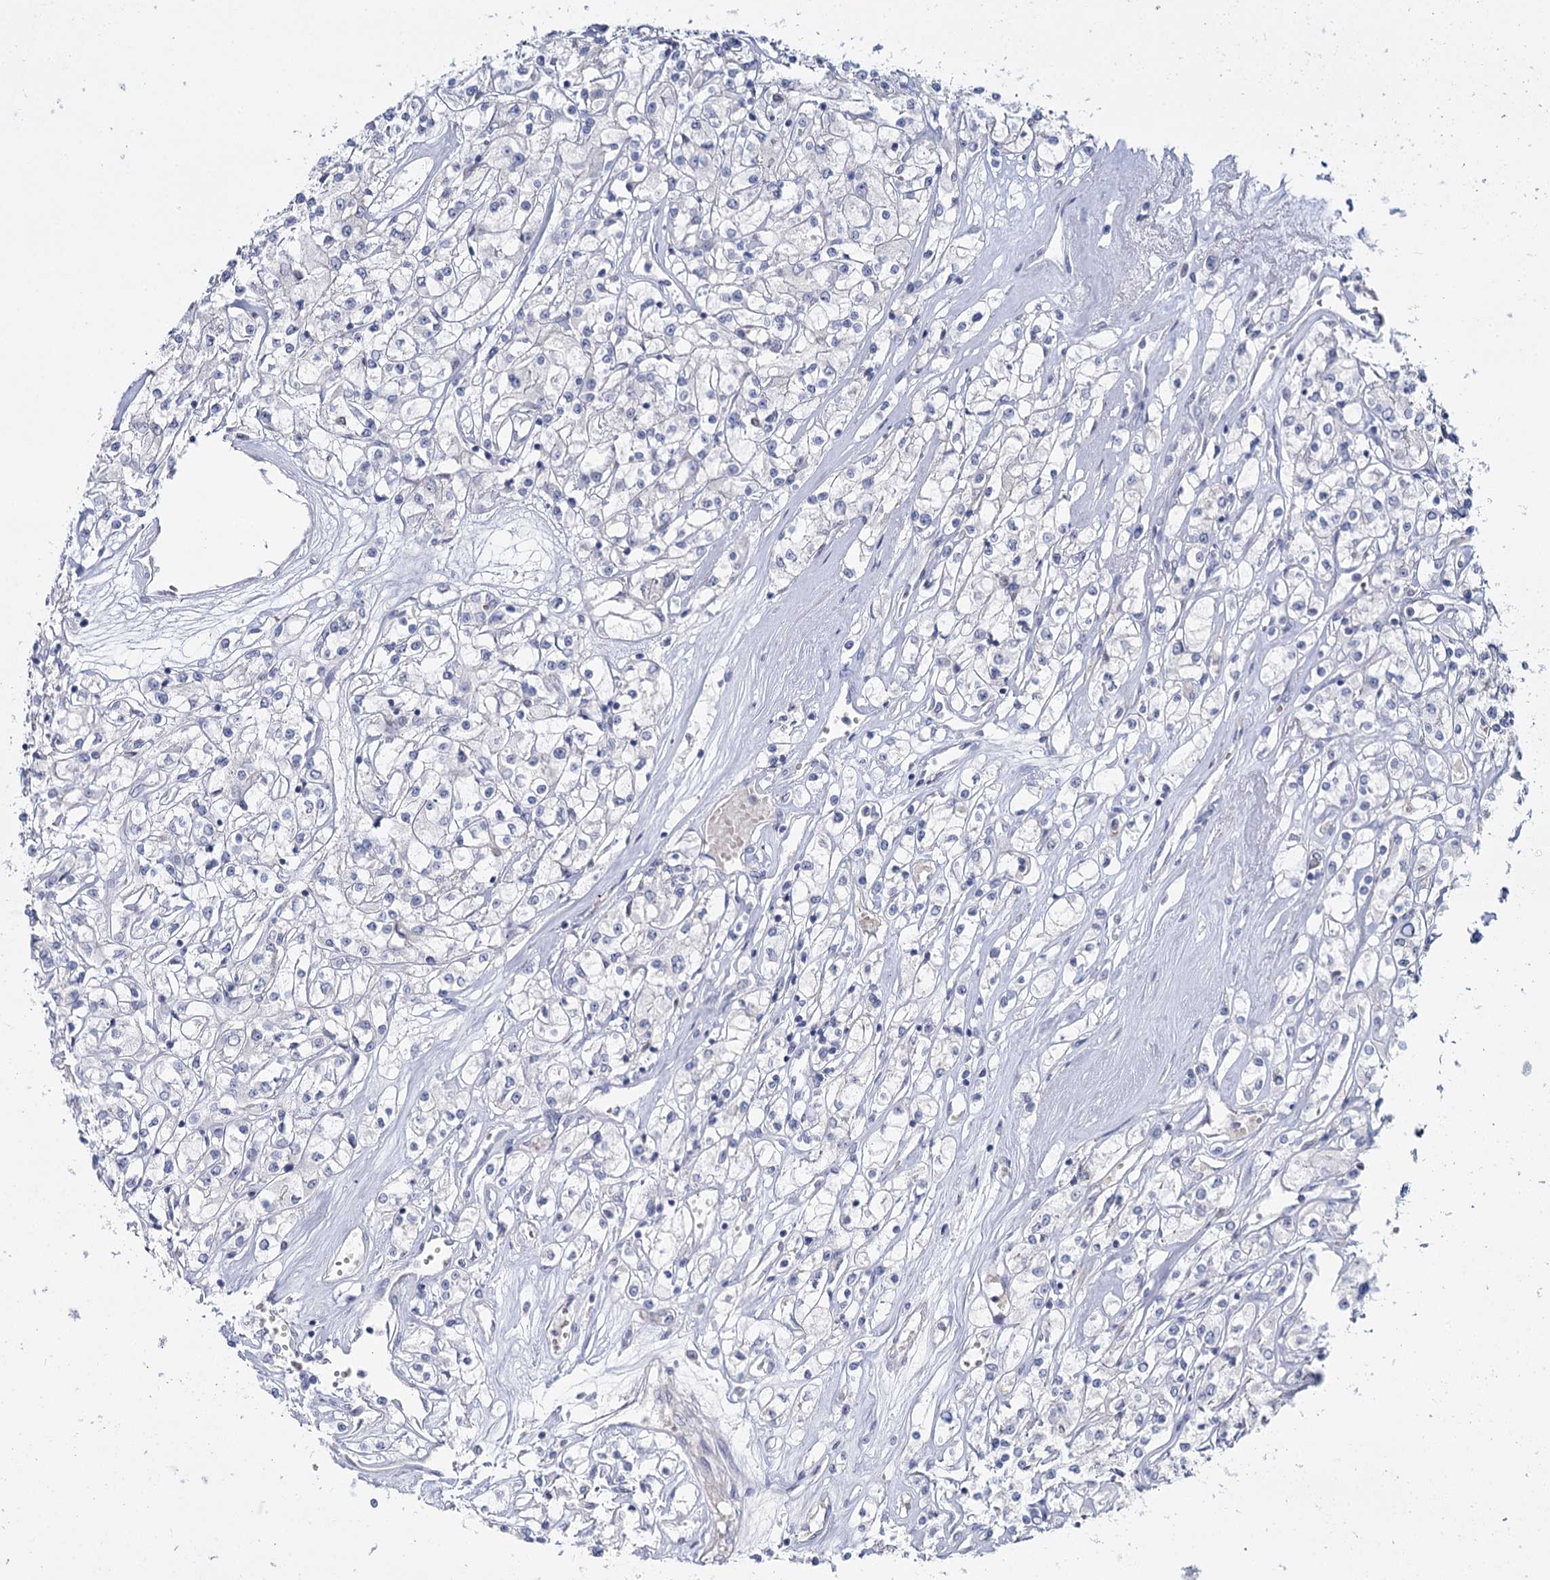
{"staining": {"intensity": "negative", "quantity": "none", "location": "none"}, "tissue": "renal cancer", "cell_type": "Tumor cells", "image_type": "cancer", "snomed": [{"axis": "morphology", "description": "Adenocarcinoma, NOS"}, {"axis": "topography", "description": "Kidney"}], "caption": "Tumor cells are negative for protein expression in human renal cancer (adenocarcinoma).", "gene": "IGSF3", "patient": {"sex": "female", "age": 59}}